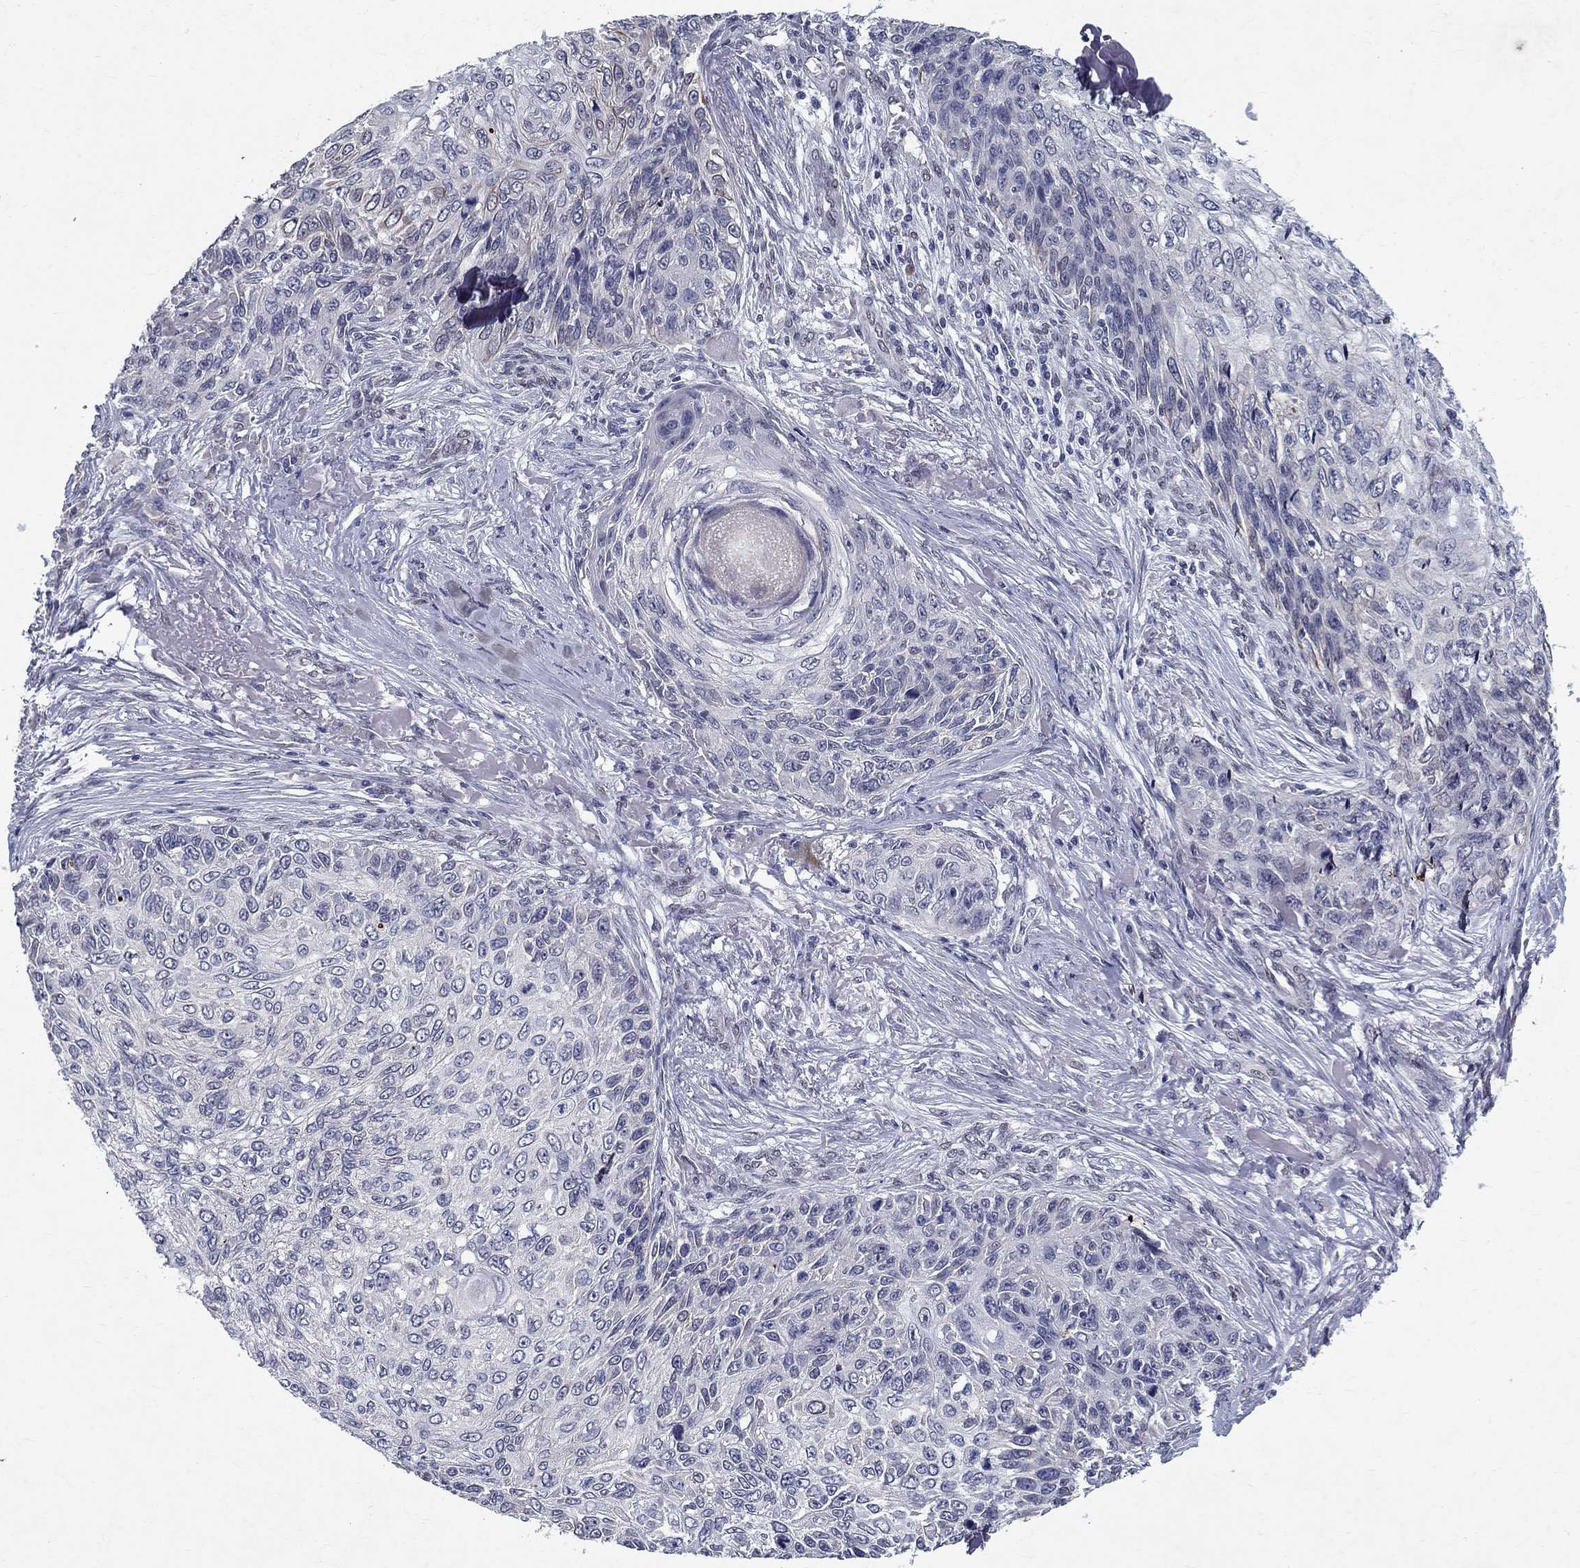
{"staining": {"intensity": "negative", "quantity": "none", "location": "none"}, "tissue": "skin cancer", "cell_type": "Tumor cells", "image_type": "cancer", "snomed": [{"axis": "morphology", "description": "Squamous cell carcinoma, NOS"}, {"axis": "topography", "description": "Skin"}], "caption": "Immunohistochemistry (IHC) micrograph of skin cancer stained for a protein (brown), which demonstrates no staining in tumor cells.", "gene": "RBFOX1", "patient": {"sex": "male", "age": 92}}